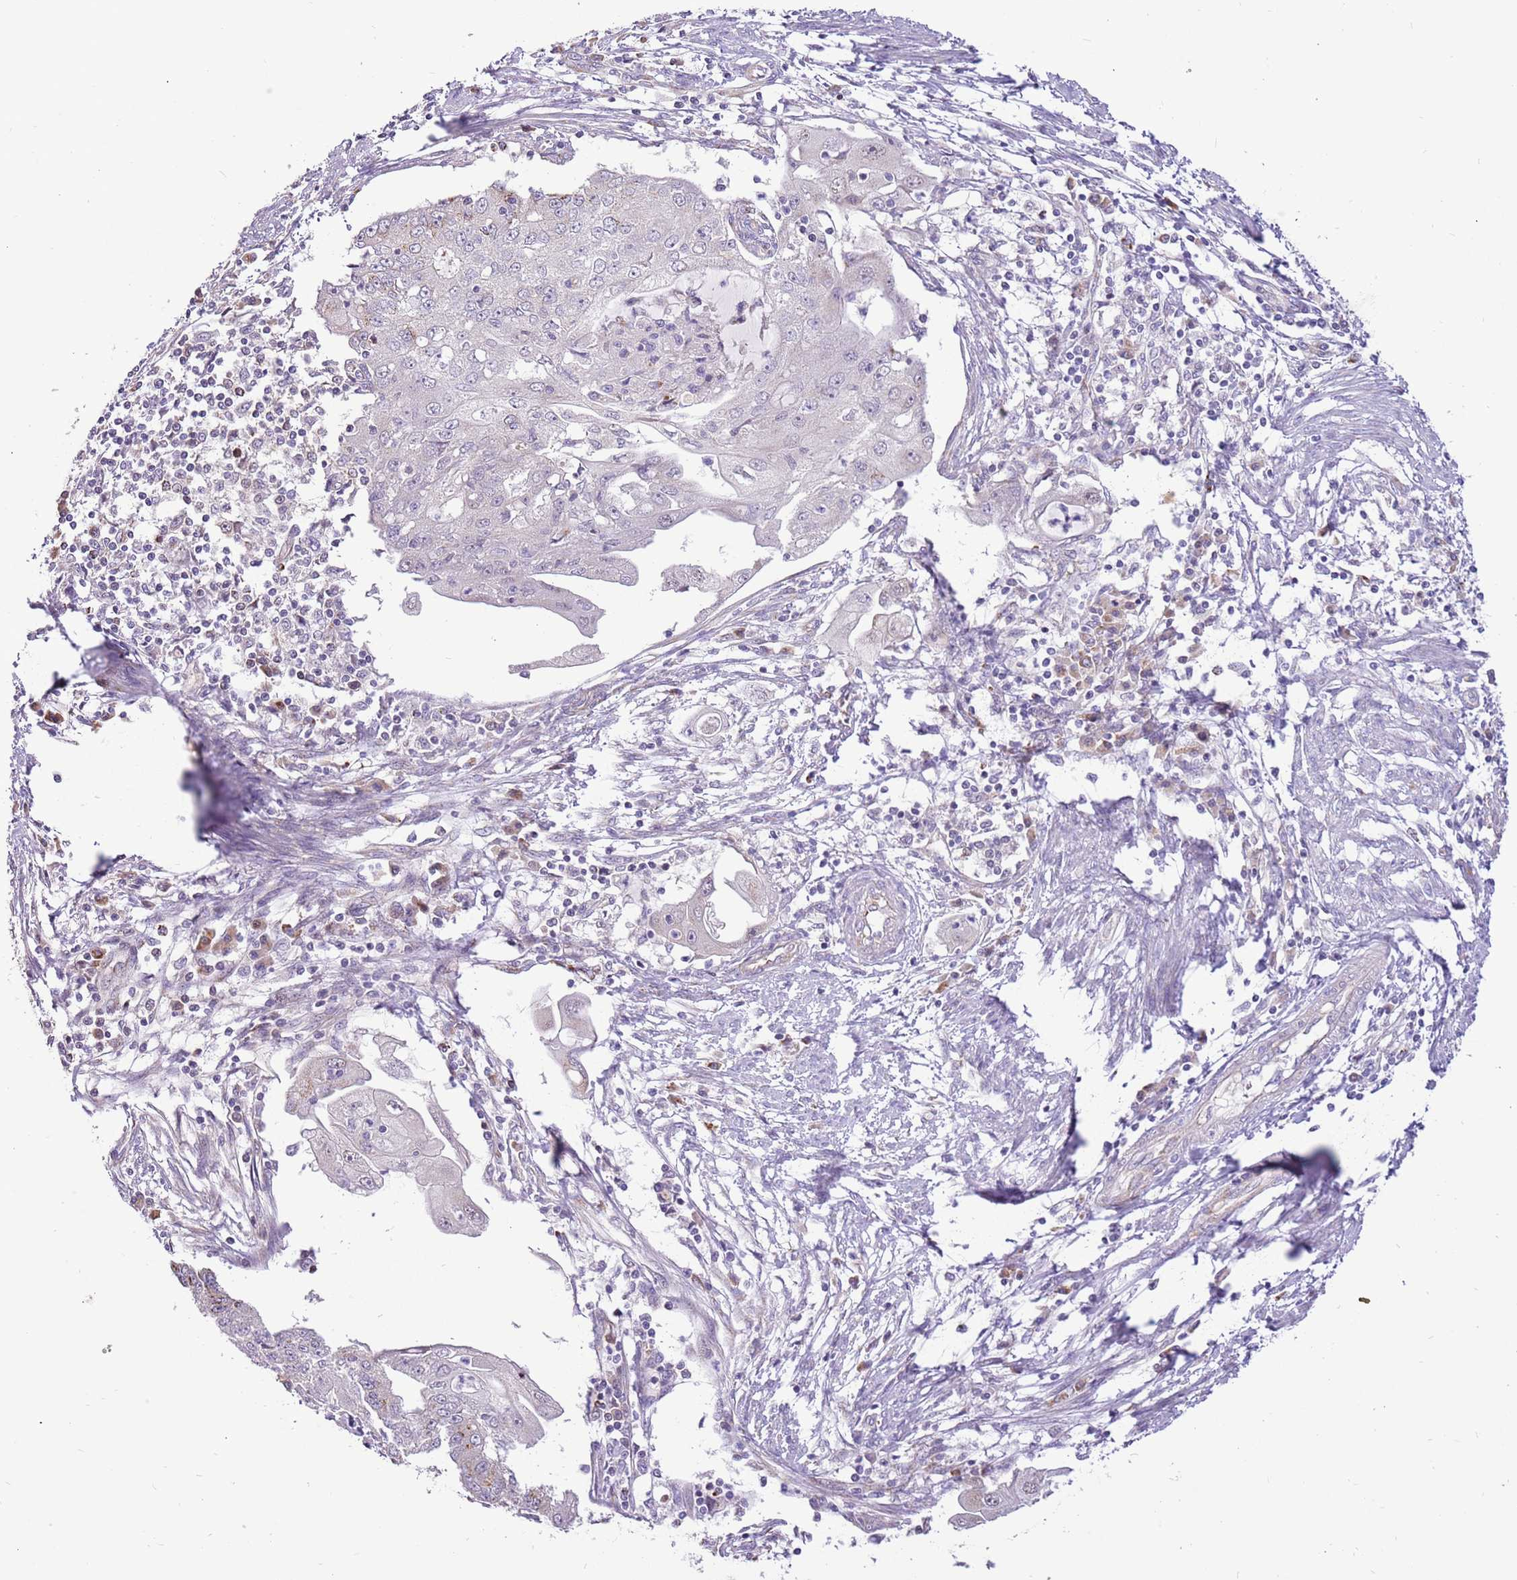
{"staining": {"intensity": "negative", "quantity": "none", "location": "none"}, "tissue": "endometrial cancer", "cell_type": "Tumor cells", "image_type": "cancer", "snomed": [{"axis": "morphology", "description": "Adenocarcinoma, NOS"}, {"axis": "topography", "description": "Endometrium"}], "caption": "There is no significant expression in tumor cells of endometrial cancer.", "gene": "COX17", "patient": {"sex": "female", "age": 56}}